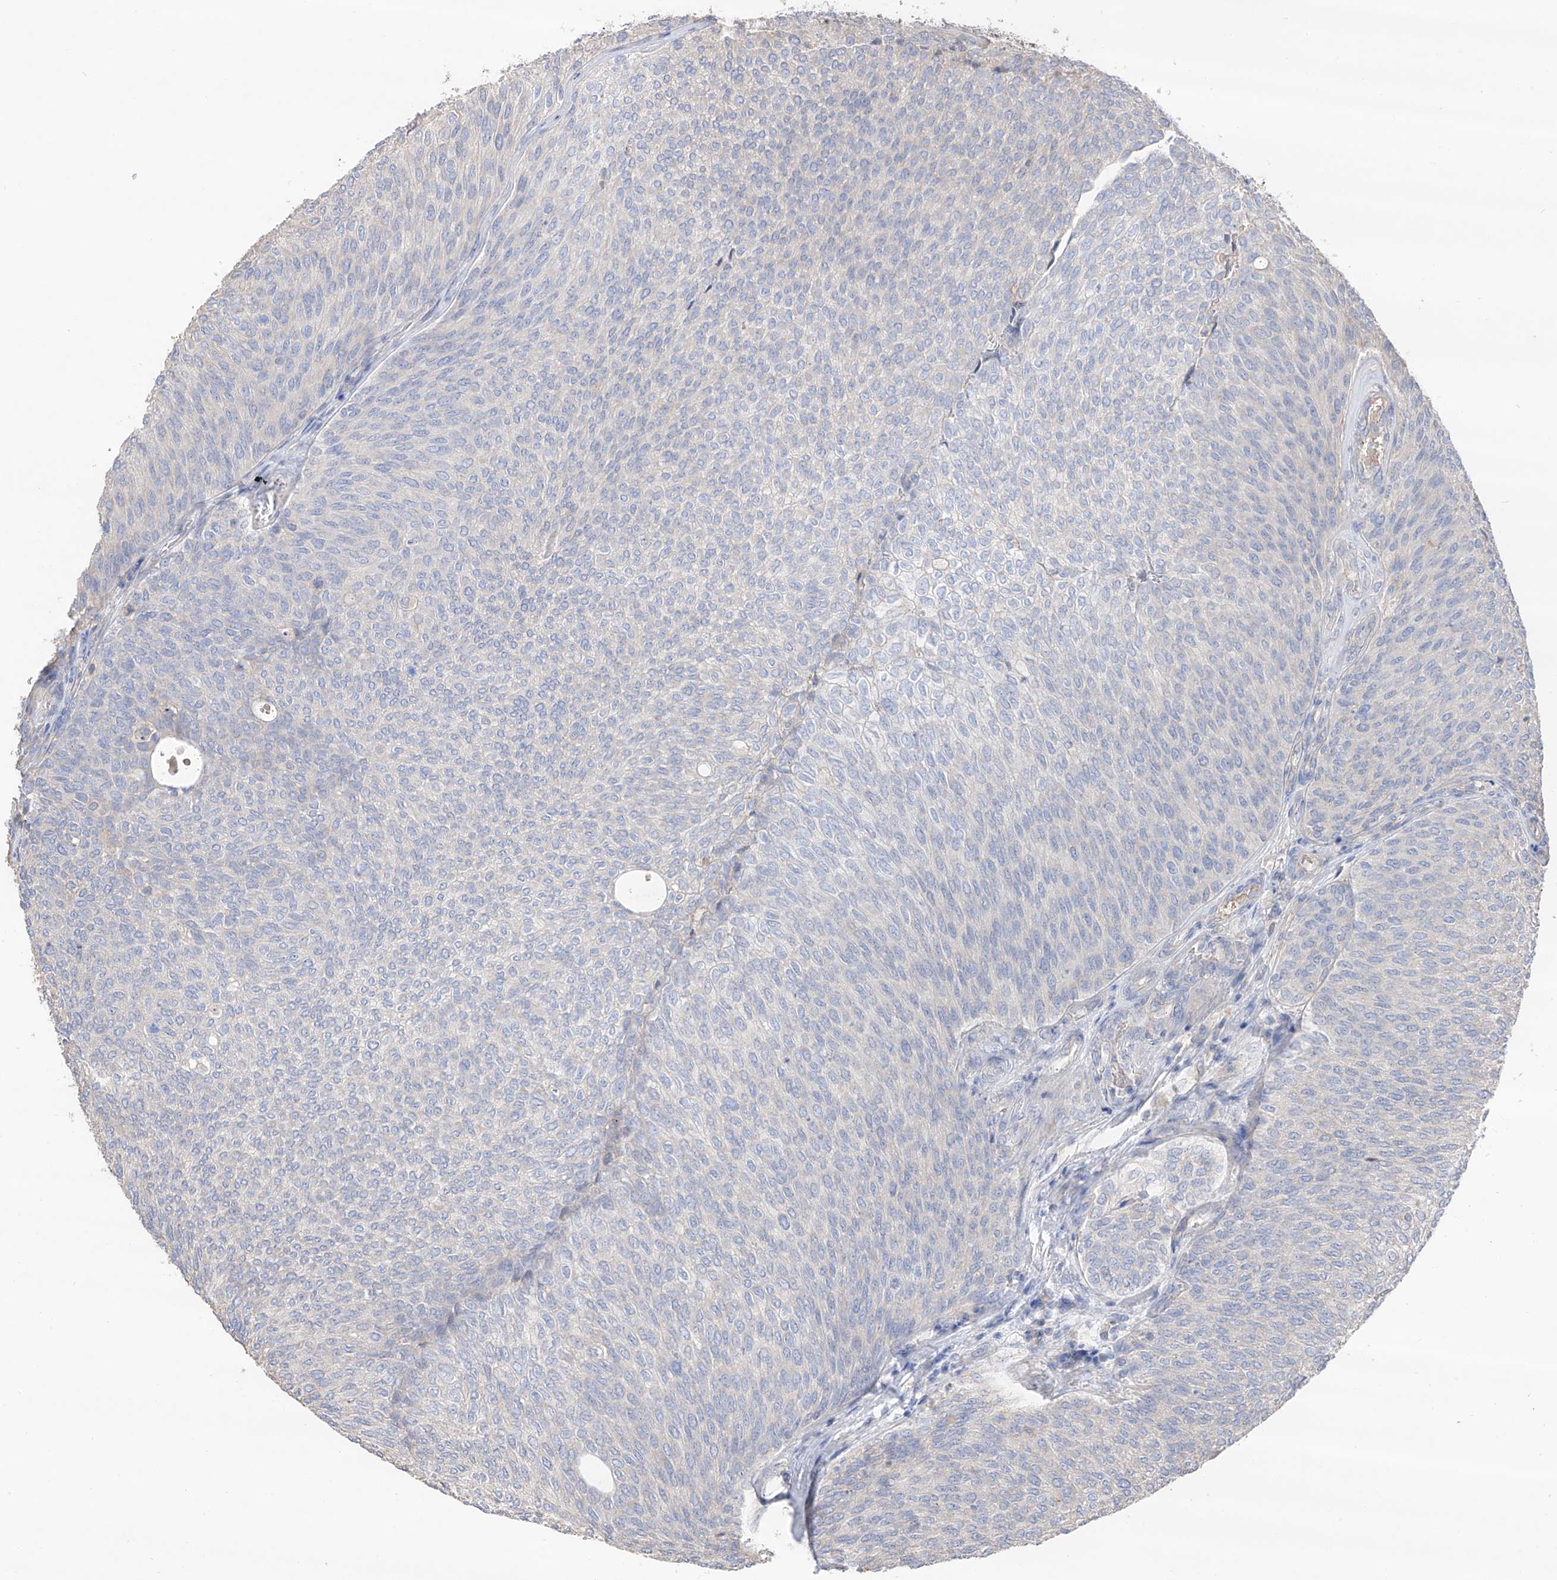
{"staining": {"intensity": "negative", "quantity": "none", "location": "none"}, "tissue": "urothelial cancer", "cell_type": "Tumor cells", "image_type": "cancer", "snomed": [{"axis": "morphology", "description": "Urothelial carcinoma, Low grade"}, {"axis": "topography", "description": "Urinary bladder"}], "caption": "Tumor cells show no significant expression in urothelial cancer.", "gene": "EDN1", "patient": {"sex": "female", "age": 79}}